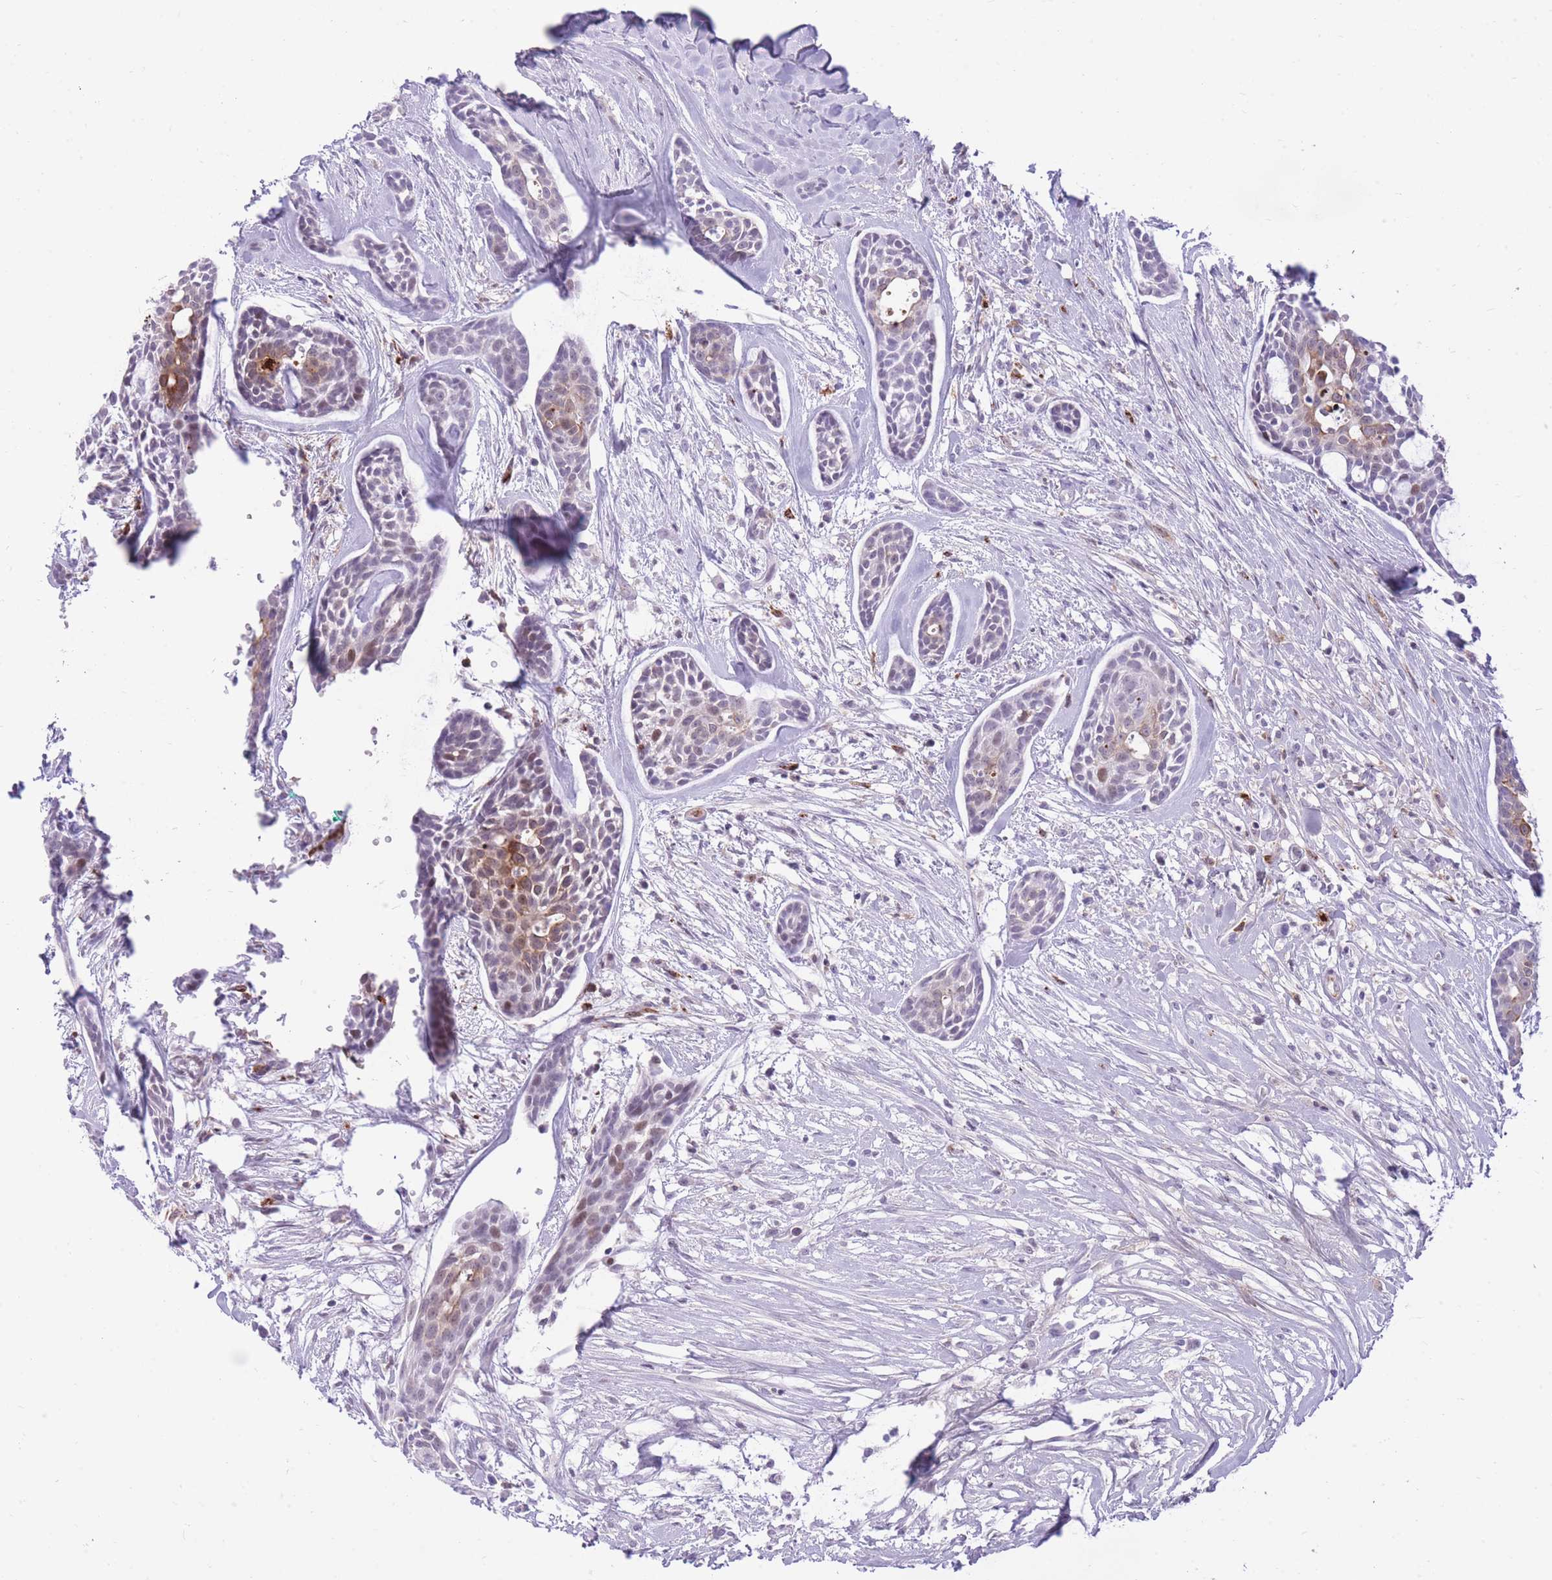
{"staining": {"intensity": "moderate", "quantity": "<25%", "location": "cytoplasmic/membranous,nuclear"}, "tissue": "head and neck cancer", "cell_type": "Tumor cells", "image_type": "cancer", "snomed": [{"axis": "morphology", "description": "Adenocarcinoma, NOS"}, {"axis": "topography", "description": "Subcutis"}, {"axis": "topography", "description": "Head-Neck"}], "caption": "High-power microscopy captured an immunohistochemistry (IHC) micrograph of adenocarcinoma (head and neck), revealing moderate cytoplasmic/membranous and nuclear staining in approximately <25% of tumor cells.", "gene": "MEIS3", "patient": {"sex": "female", "age": 73}}